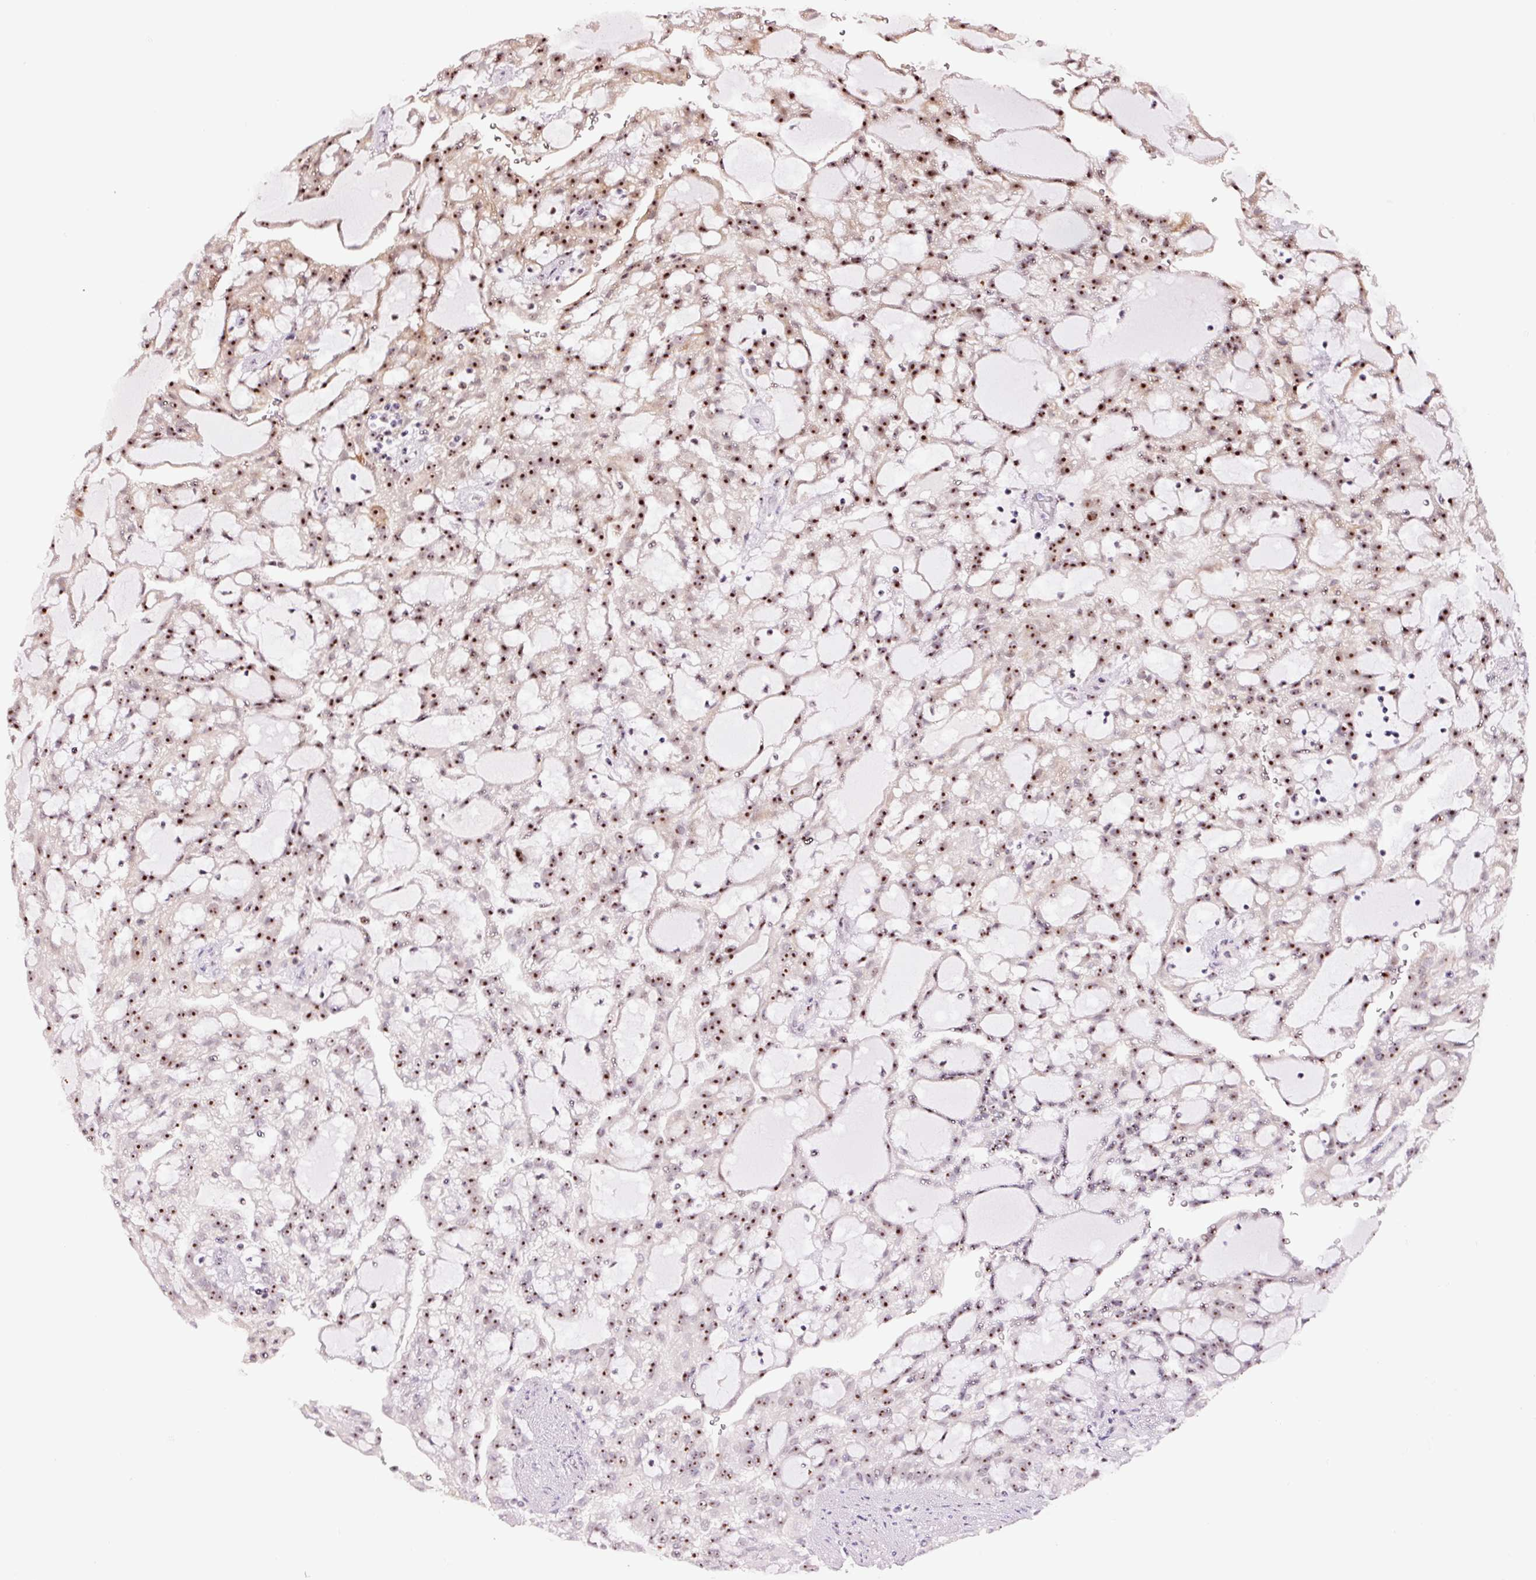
{"staining": {"intensity": "moderate", "quantity": ">75%", "location": "nuclear"}, "tissue": "renal cancer", "cell_type": "Tumor cells", "image_type": "cancer", "snomed": [{"axis": "morphology", "description": "Adenocarcinoma, NOS"}, {"axis": "topography", "description": "Kidney"}], "caption": "This image reveals IHC staining of renal adenocarcinoma, with medium moderate nuclear positivity in about >75% of tumor cells.", "gene": "GNL3", "patient": {"sex": "male", "age": 63}}